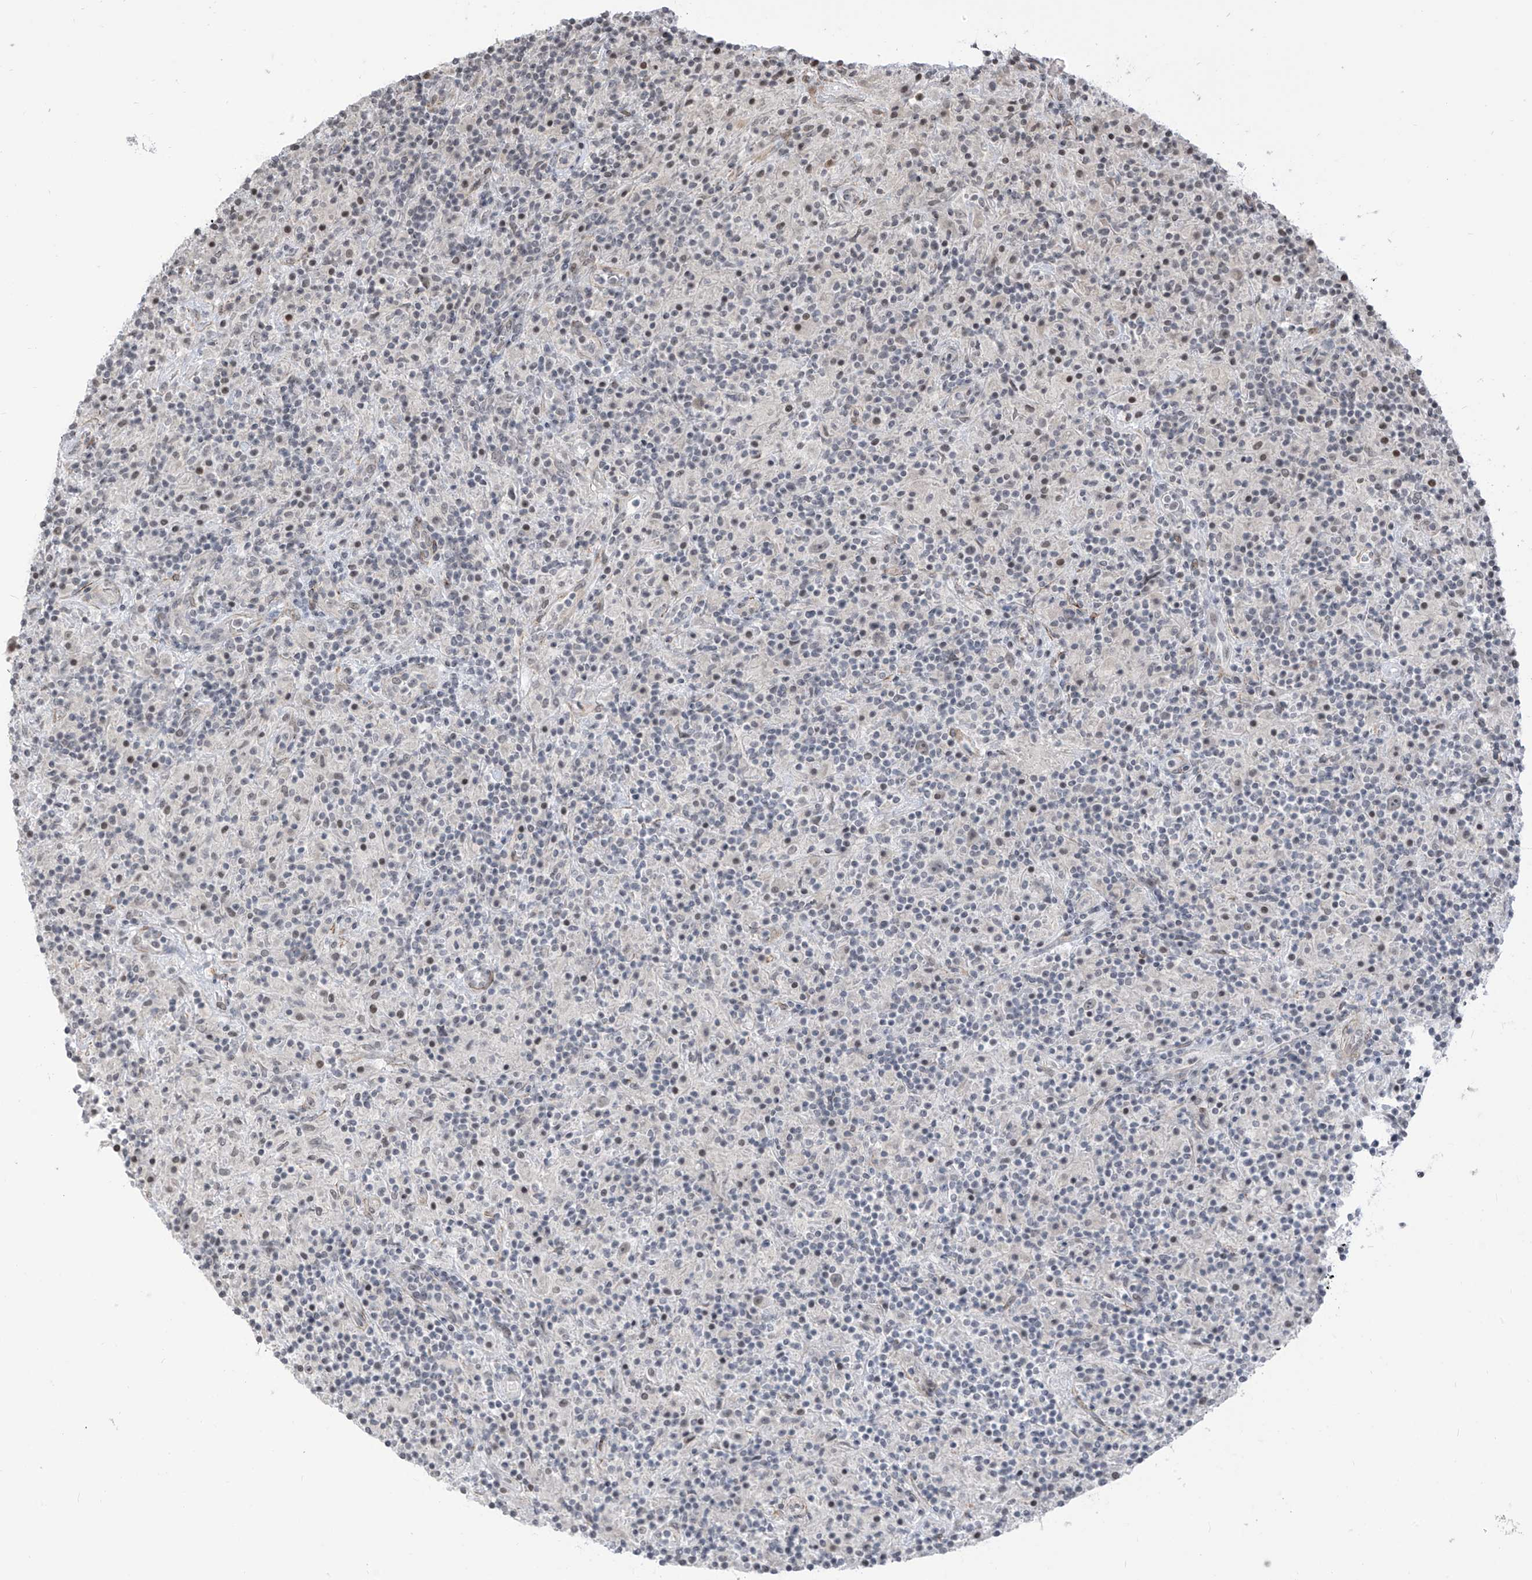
{"staining": {"intensity": "negative", "quantity": "none", "location": "none"}, "tissue": "lymphoma", "cell_type": "Tumor cells", "image_type": "cancer", "snomed": [{"axis": "morphology", "description": "Hodgkin's disease, NOS"}, {"axis": "topography", "description": "Lymph node"}], "caption": "Image shows no protein positivity in tumor cells of lymphoma tissue. Brightfield microscopy of immunohistochemistry stained with DAB (brown) and hematoxylin (blue), captured at high magnification.", "gene": "METAP1D", "patient": {"sex": "male", "age": 70}}